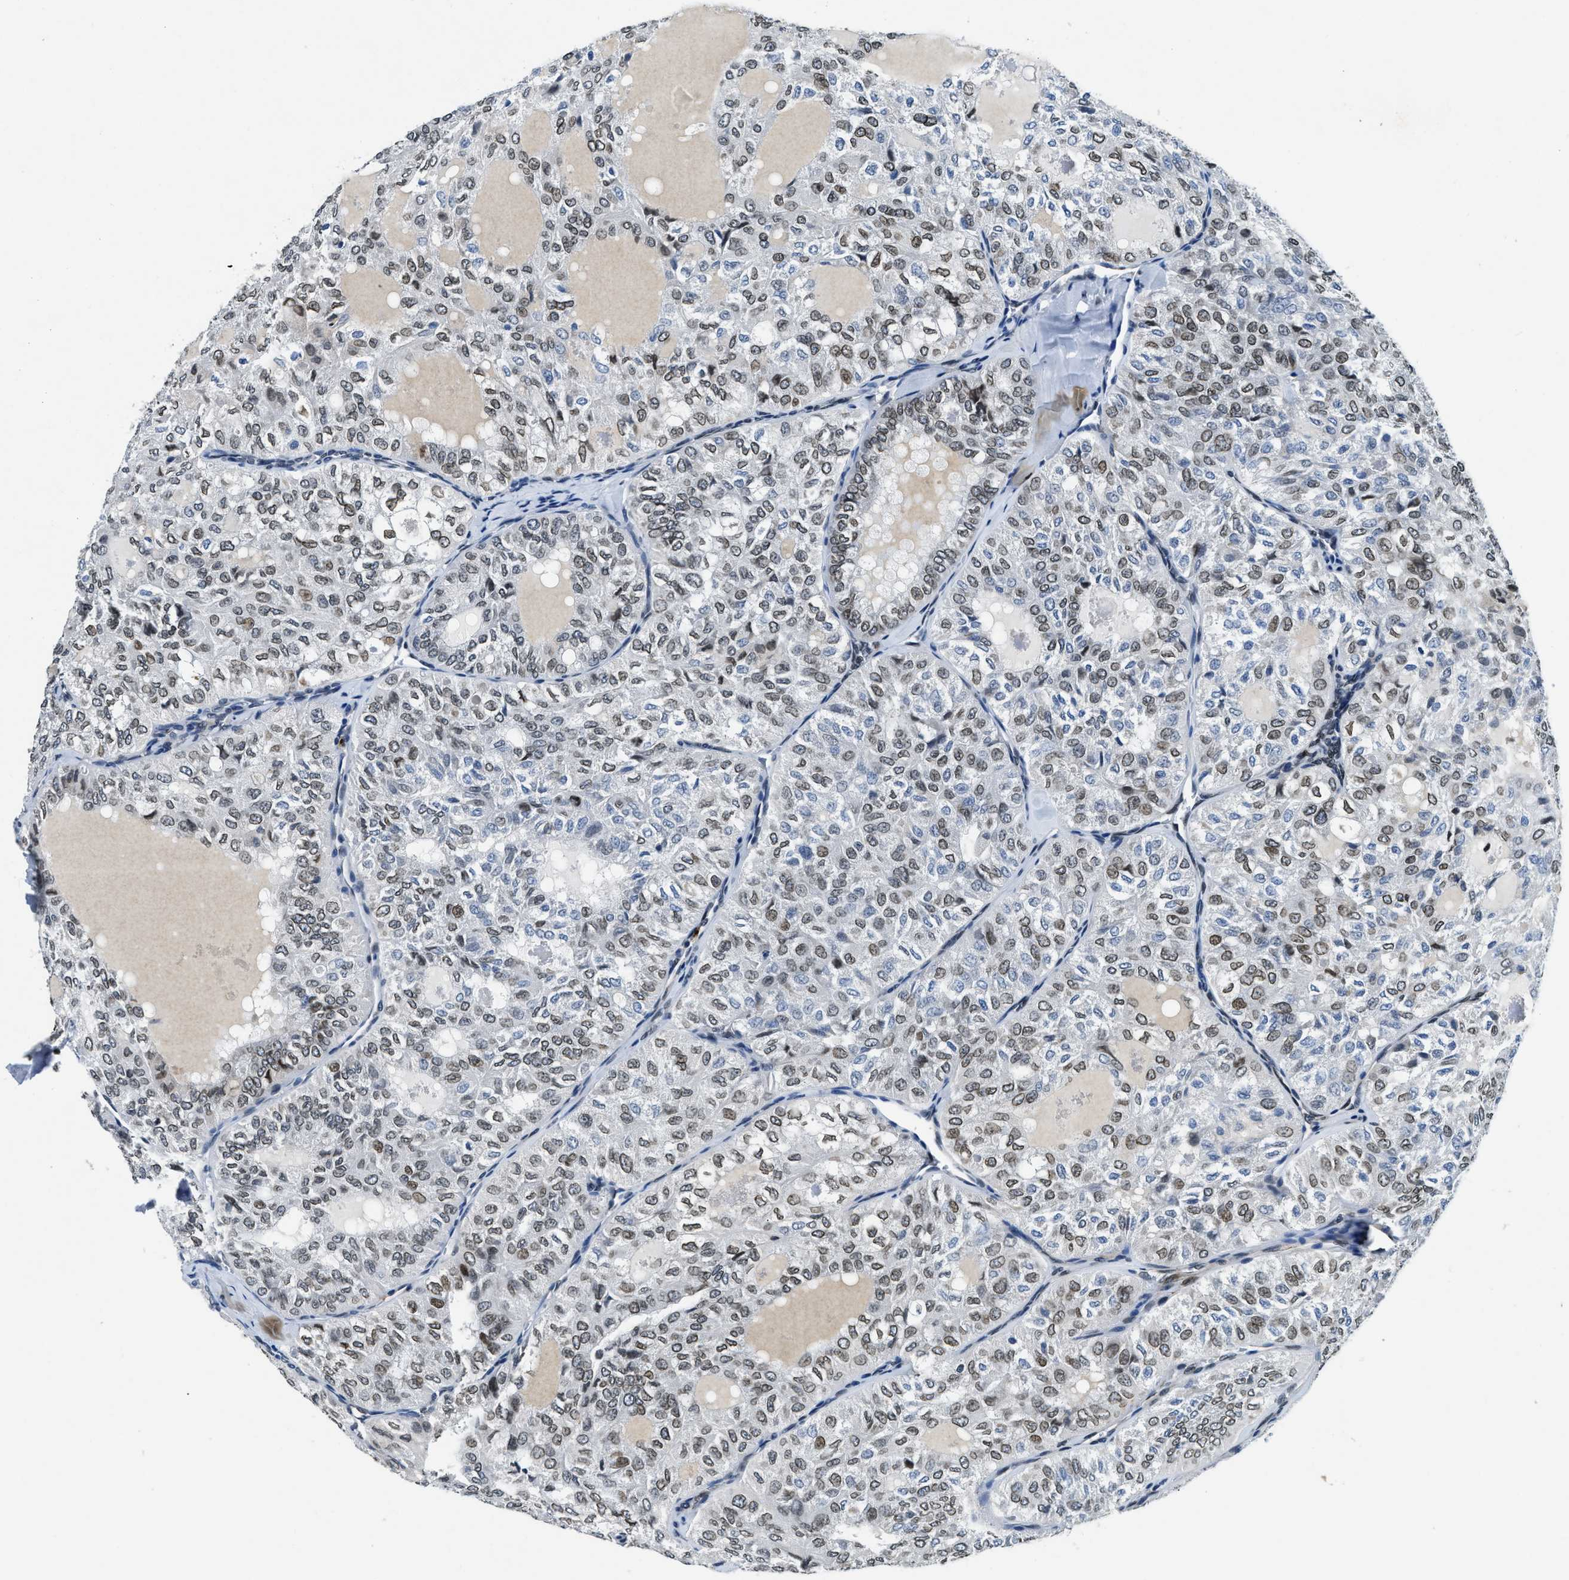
{"staining": {"intensity": "moderate", "quantity": ">75%", "location": "nuclear"}, "tissue": "thyroid cancer", "cell_type": "Tumor cells", "image_type": "cancer", "snomed": [{"axis": "morphology", "description": "Follicular adenoma carcinoma, NOS"}, {"axis": "topography", "description": "Thyroid gland"}], "caption": "A histopathology image of thyroid cancer (follicular adenoma carcinoma) stained for a protein shows moderate nuclear brown staining in tumor cells. (Stains: DAB in brown, nuclei in blue, Microscopy: brightfield microscopy at high magnification).", "gene": "ZC3HC1", "patient": {"sex": "male", "age": 75}}